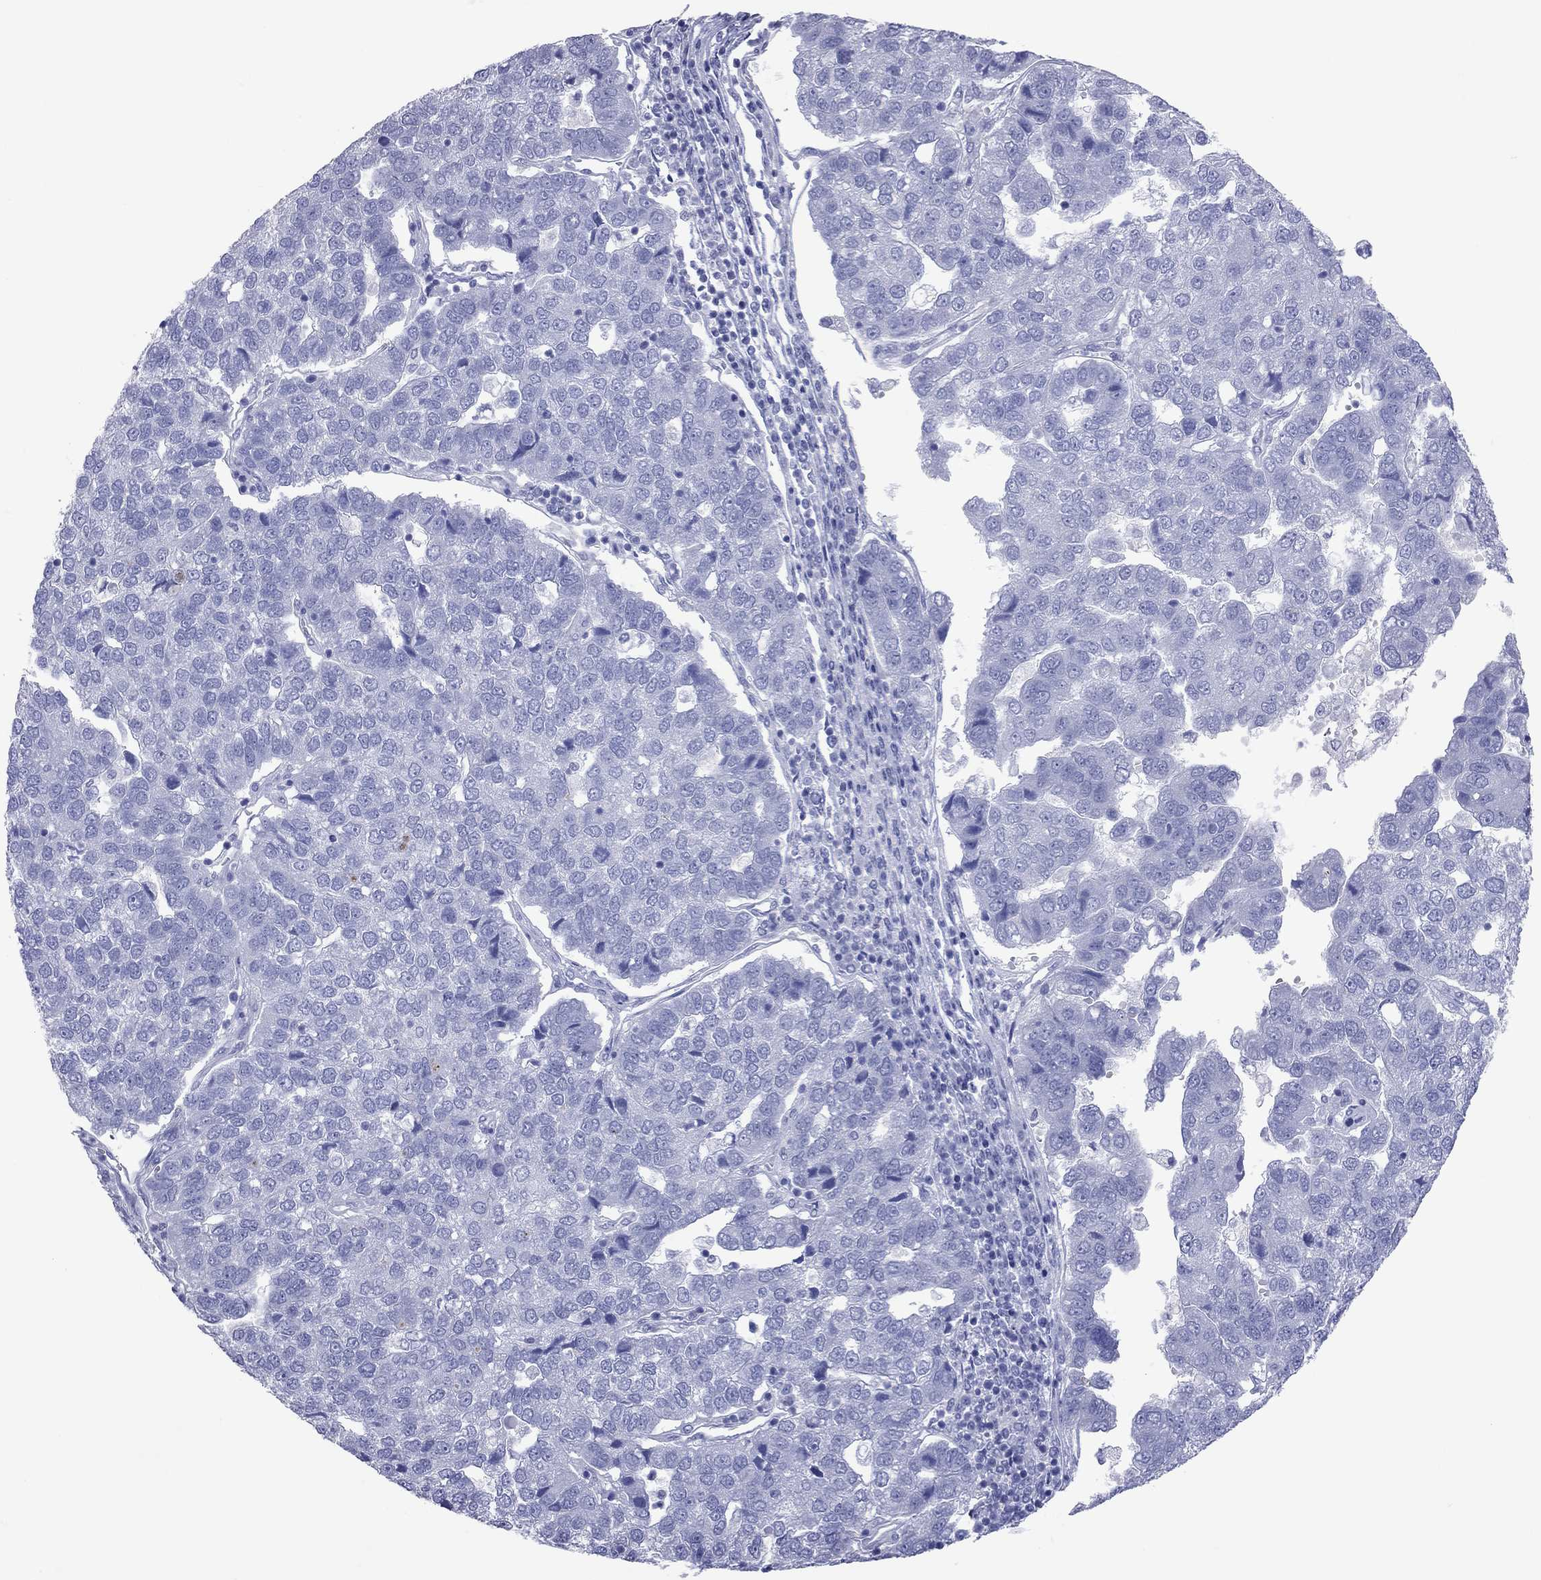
{"staining": {"intensity": "negative", "quantity": "none", "location": "none"}, "tissue": "pancreatic cancer", "cell_type": "Tumor cells", "image_type": "cancer", "snomed": [{"axis": "morphology", "description": "Adenocarcinoma, NOS"}, {"axis": "topography", "description": "Pancreas"}], "caption": "Immunohistochemical staining of adenocarcinoma (pancreatic) demonstrates no significant staining in tumor cells.", "gene": "VSIG10", "patient": {"sex": "female", "age": 61}}